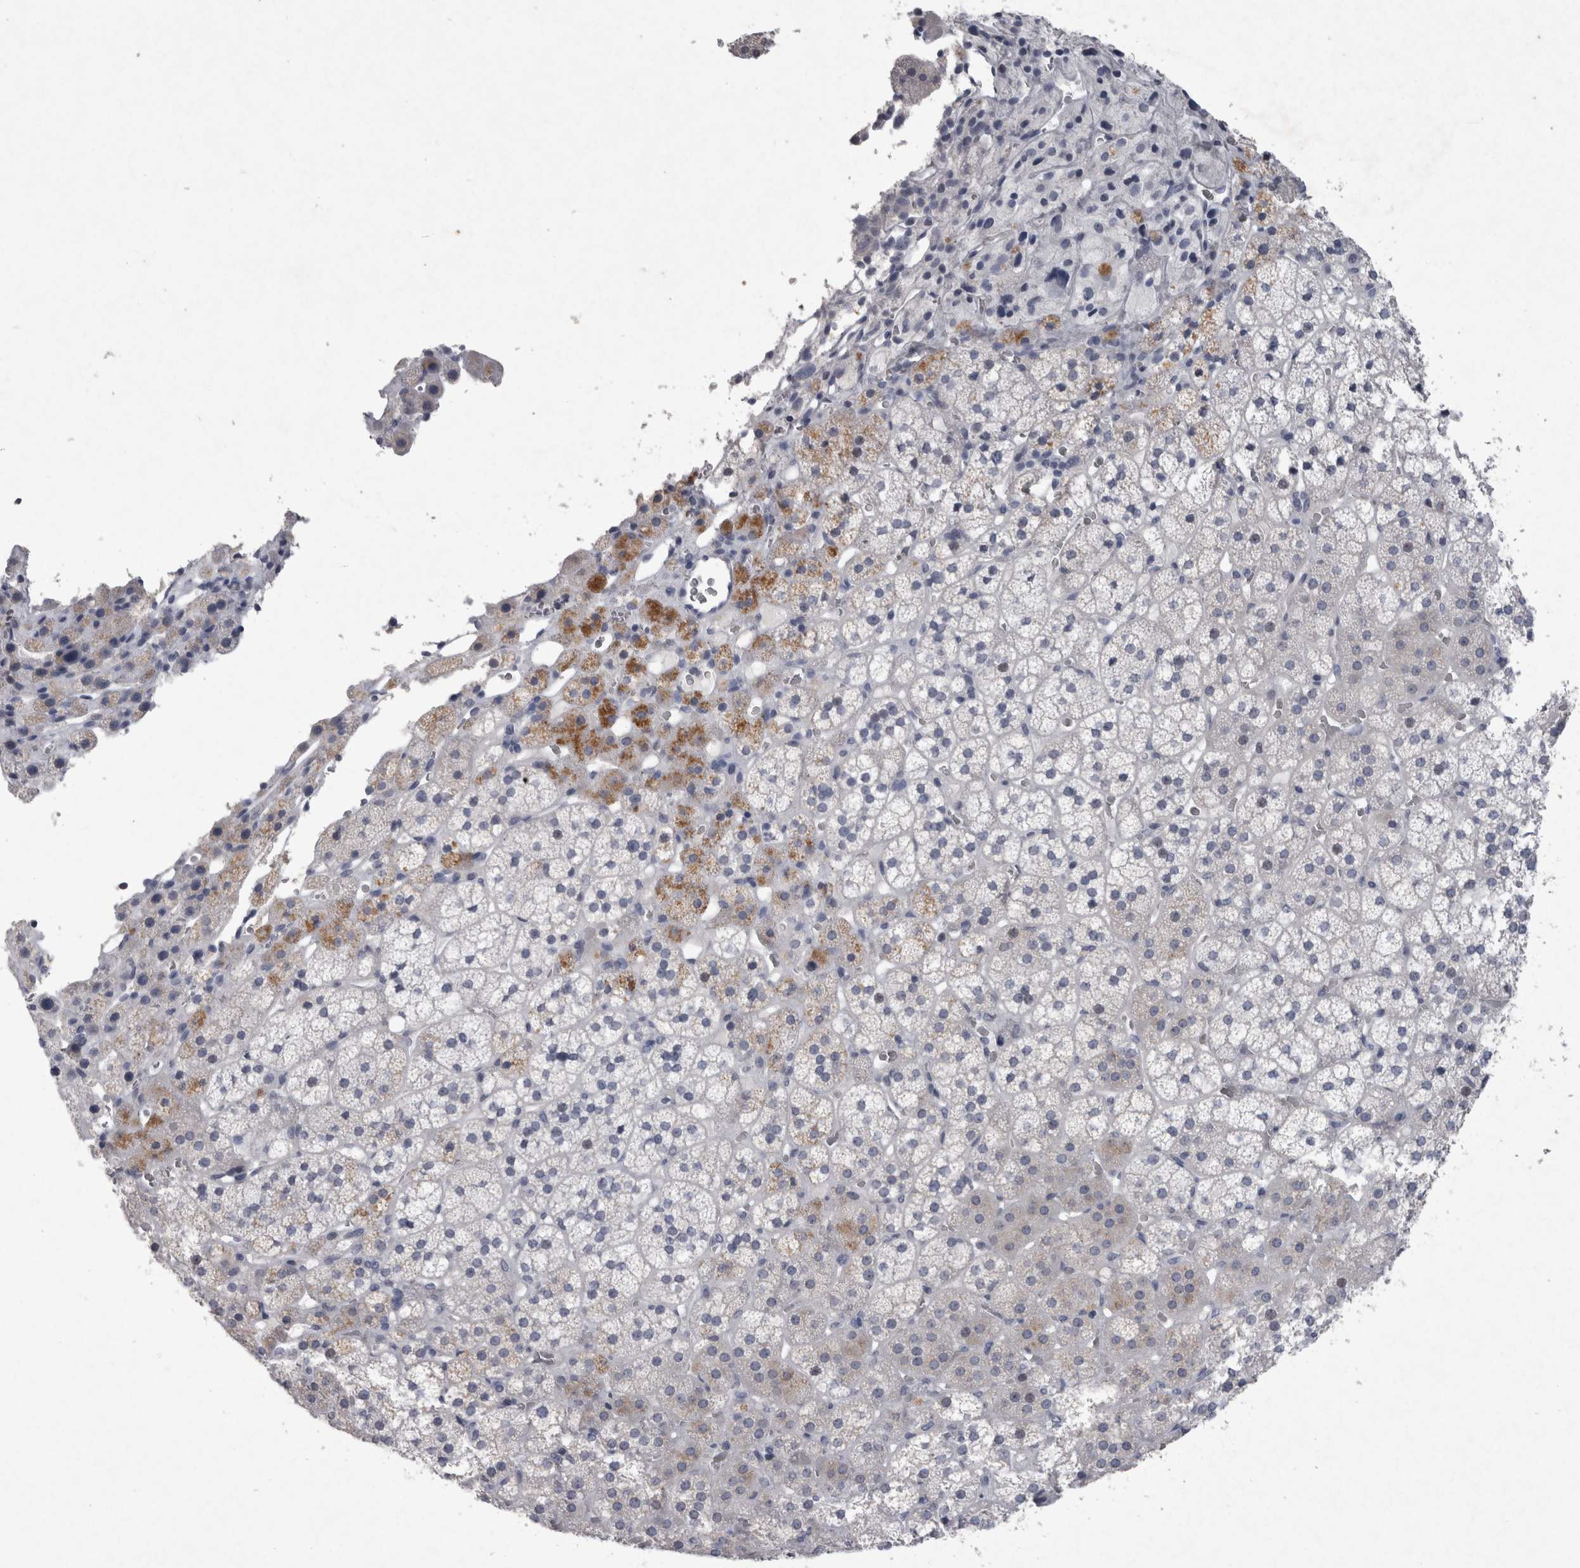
{"staining": {"intensity": "moderate", "quantity": "<25%", "location": "cytoplasmic/membranous"}, "tissue": "adrenal gland", "cell_type": "Glandular cells", "image_type": "normal", "snomed": [{"axis": "morphology", "description": "Normal tissue, NOS"}, {"axis": "topography", "description": "Adrenal gland"}], "caption": "Adrenal gland stained for a protein exhibits moderate cytoplasmic/membranous positivity in glandular cells. Nuclei are stained in blue.", "gene": "PDX1", "patient": {"sex": "female", "age": 44}}